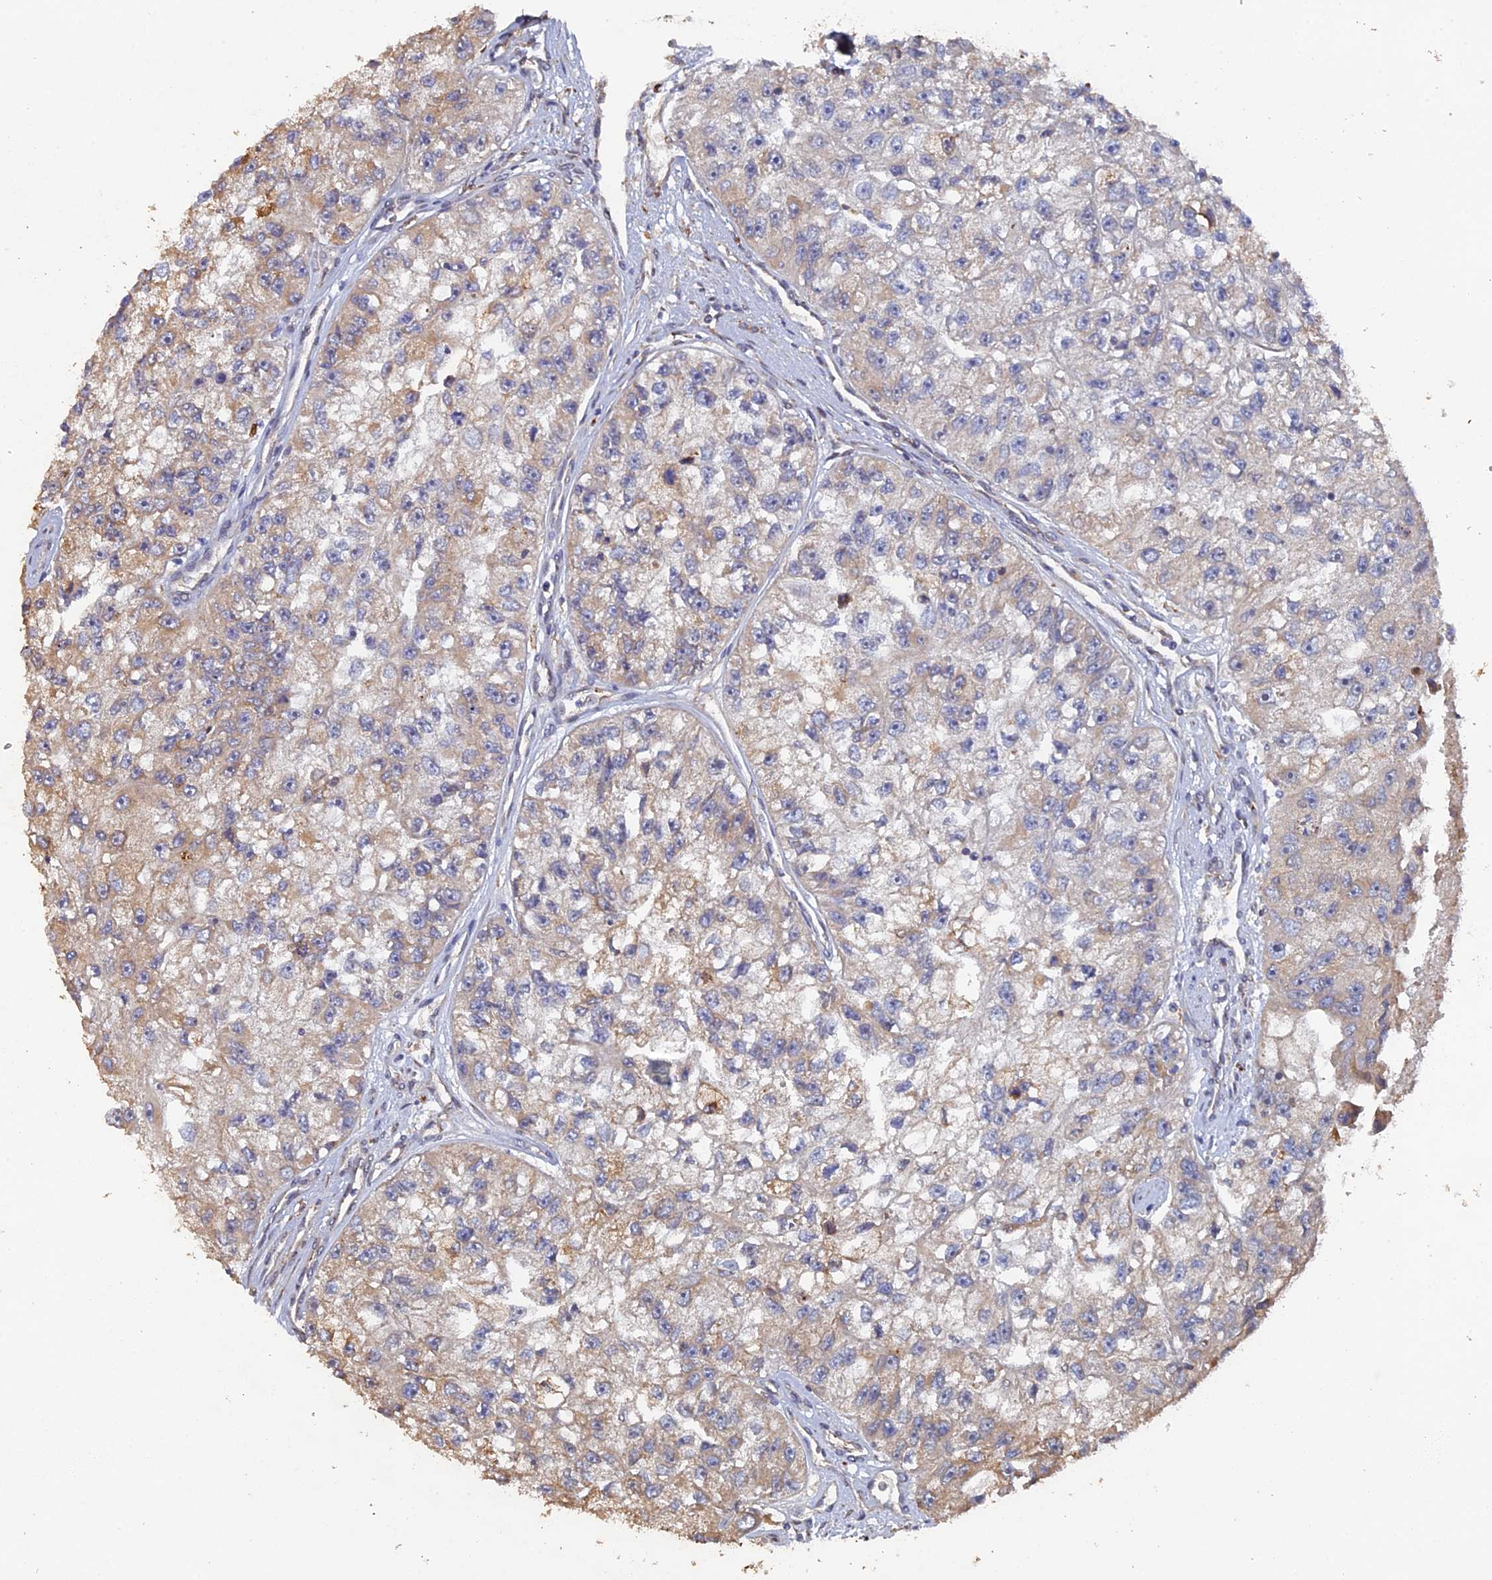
{"staining": {"intensity": "weak", "quantity": "<25%", "location": "cytoplasmic/membranous"}, "tissue": "renal cancer", "cell_type": "Tumor cells", "image_type": "cancer", "snomed": [{"axis": "morphology", "description": "Adenocarcinoma, NOS"}, {"axis": "topography", "description": "Kidney"}], "caption": "Tumor cells show no significant protein positivity in adenocarcinoma (renal).", "gene": "VPS37C", "patient": {"sex": "male", "age": 63}}